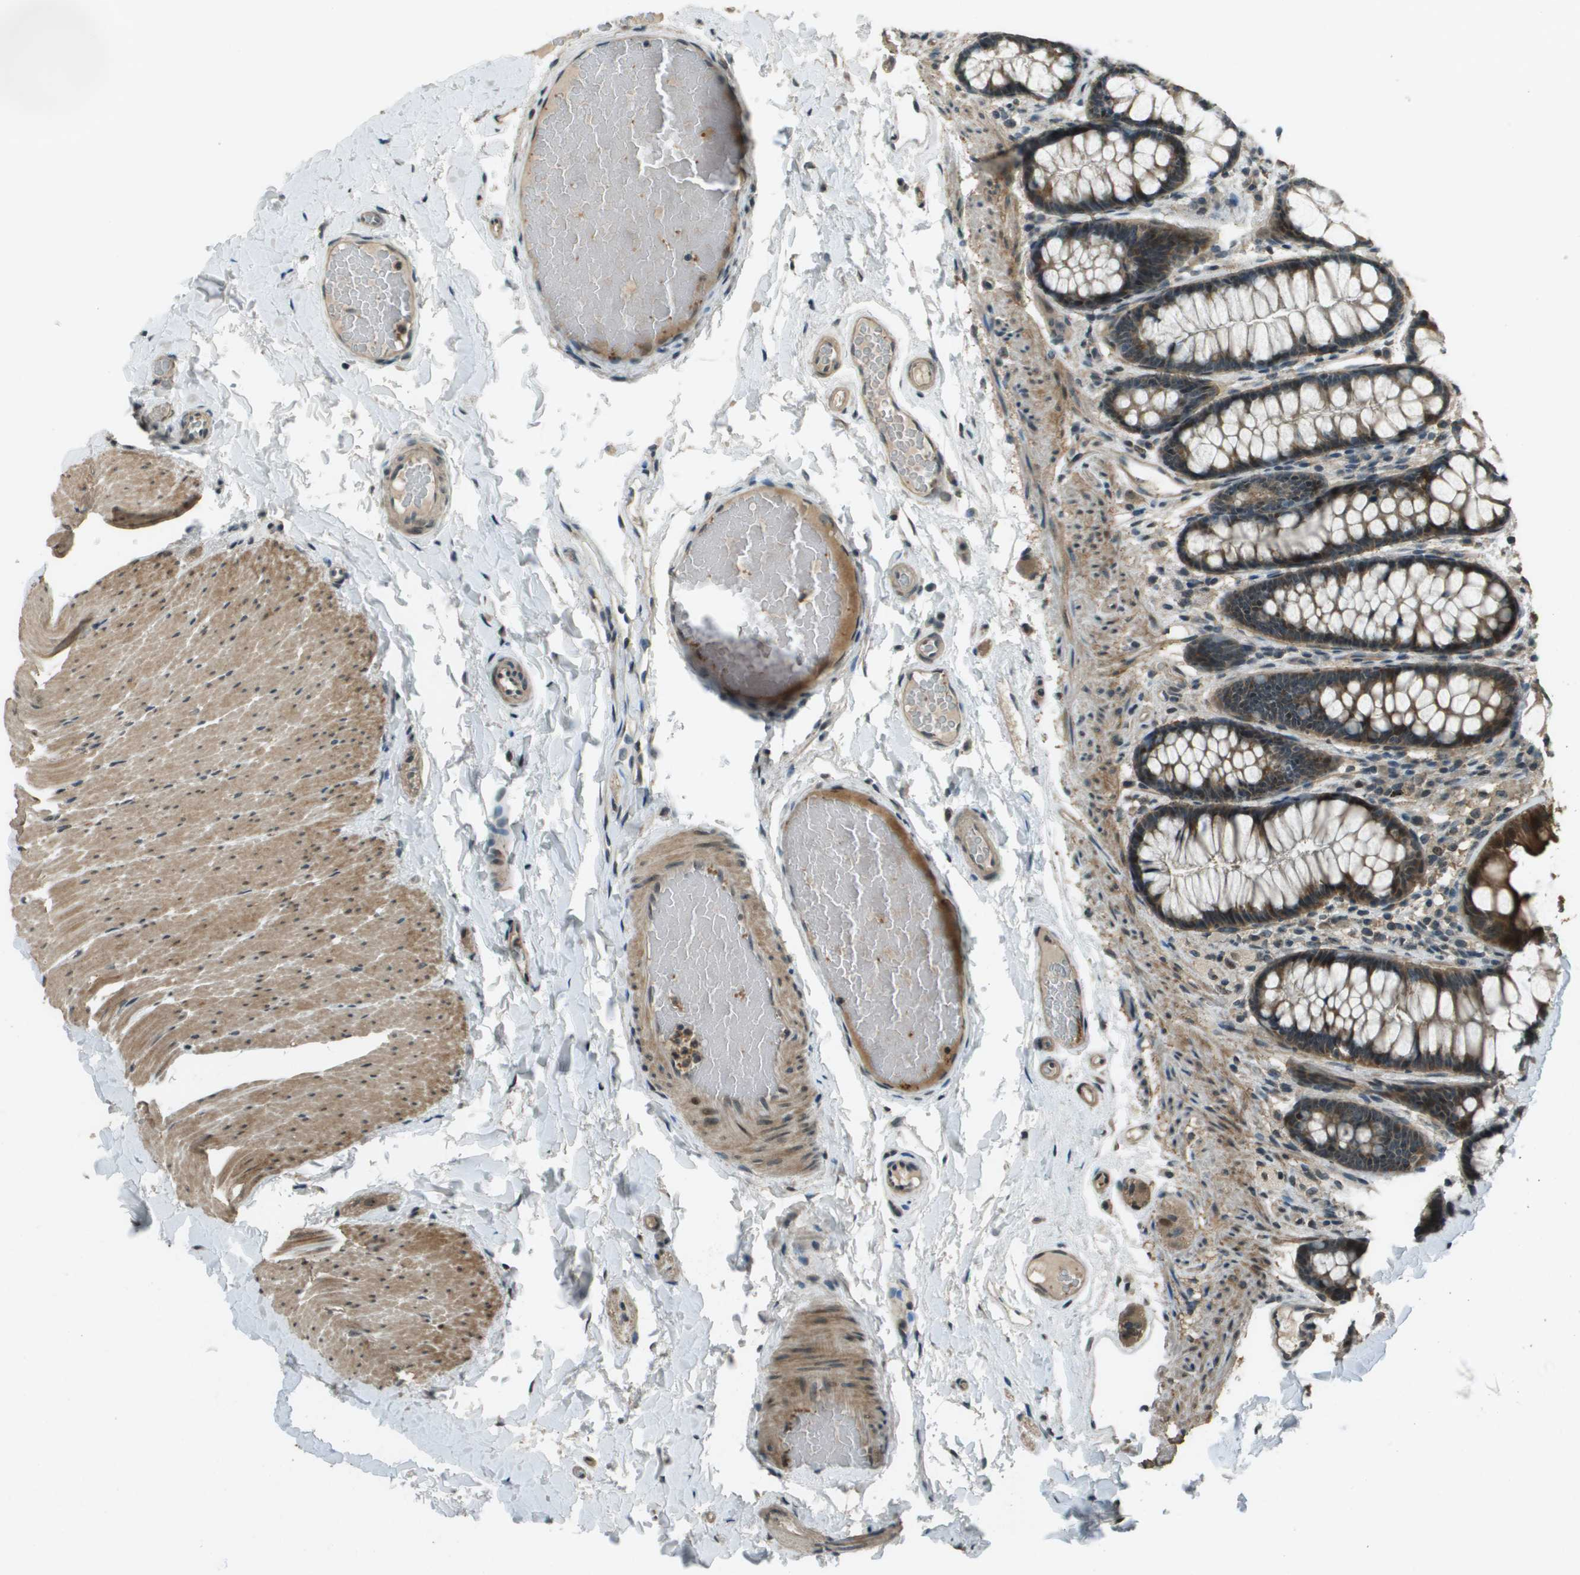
{"staining": {"intensity": "weak", "quantity": ">75%", "location": "cytoplasmic/membranous"}, "tissue": "colon", "cell_type": "Endothelial cells", "image_type": "normal", "snomed": [{"axis": "morphology", "description": "Normal tissue, NOS"}, {"axis": "topography", "description": "Colon"}], "caption": "Normal colon exhibits weak cytoplasmic/membranous positivity in approximately >75% of endothelial cells Using DAB (3,3'-diaminobenzidine) (brown) and hematoxylin (blue) stains, captured at high magnification using brightfield microscopy..", "gene": "SDC3", "patient": {"sex": "female", "age": 56}}